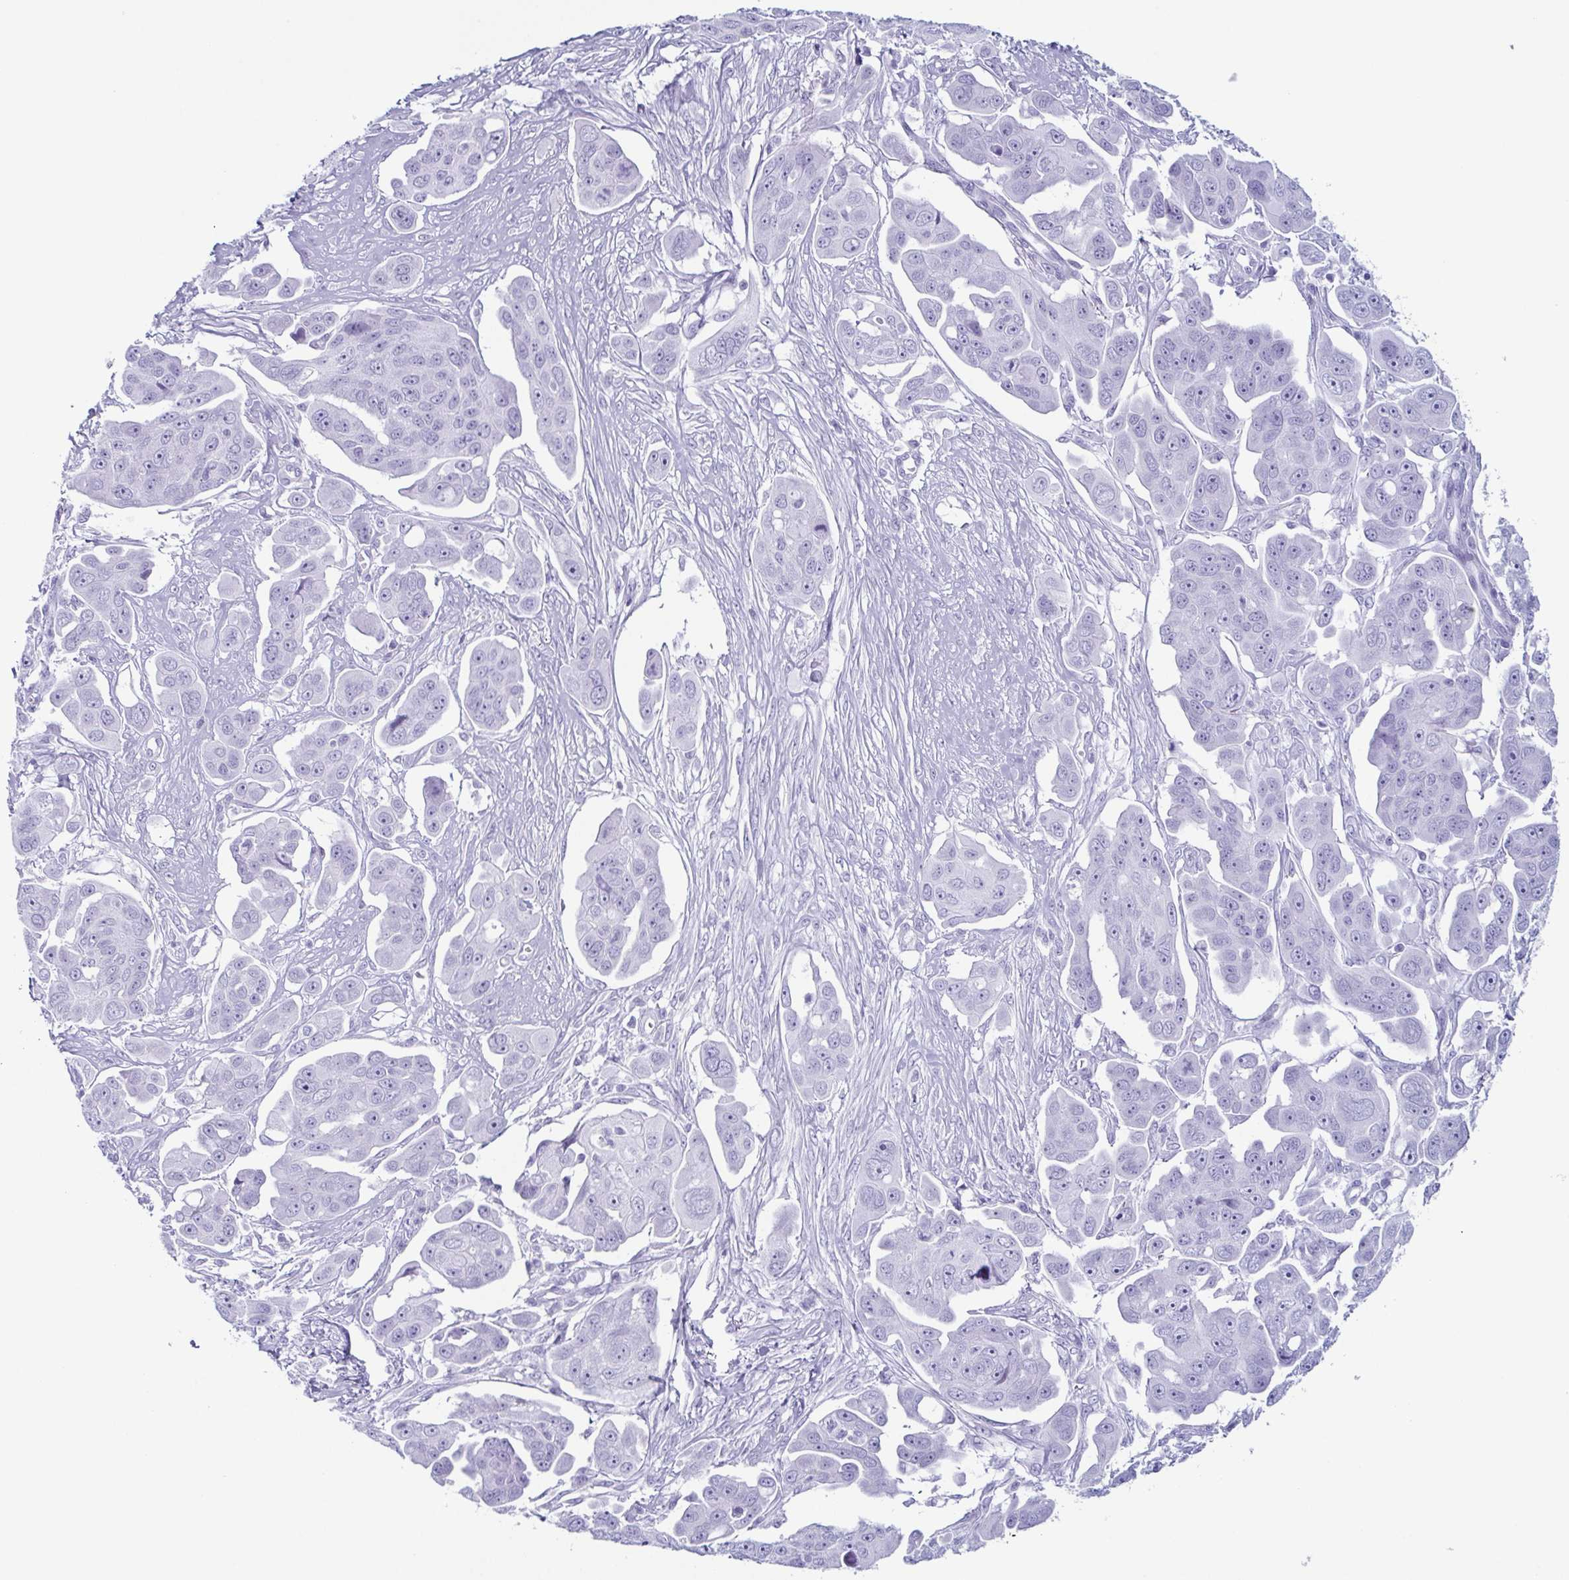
{"staining": {"intensity": "negative", "quantity": "none", "location": "none"}, "tissue": "ovarian cancer", "cell_type": "Tumor cells", "image_type": "cancer", "snomed": [{"axis": "morphology", "description": "Carcinoma, endometroid"}, {"axis": "topography", "description": "Ovary"}], "caption": "Immunohistochemistry (IHC) of ovarian cancer exhibits no positivity in tumor cells. The staining was performed using DAB (3,3'-diaminobenzidine) to visualize the protein expression in brown, while the nuclei were stained in blue with hematoxylin (Magnification: 20x).", "gene": "ENKUR", "patient": {"sex": "female", "age": 70}}